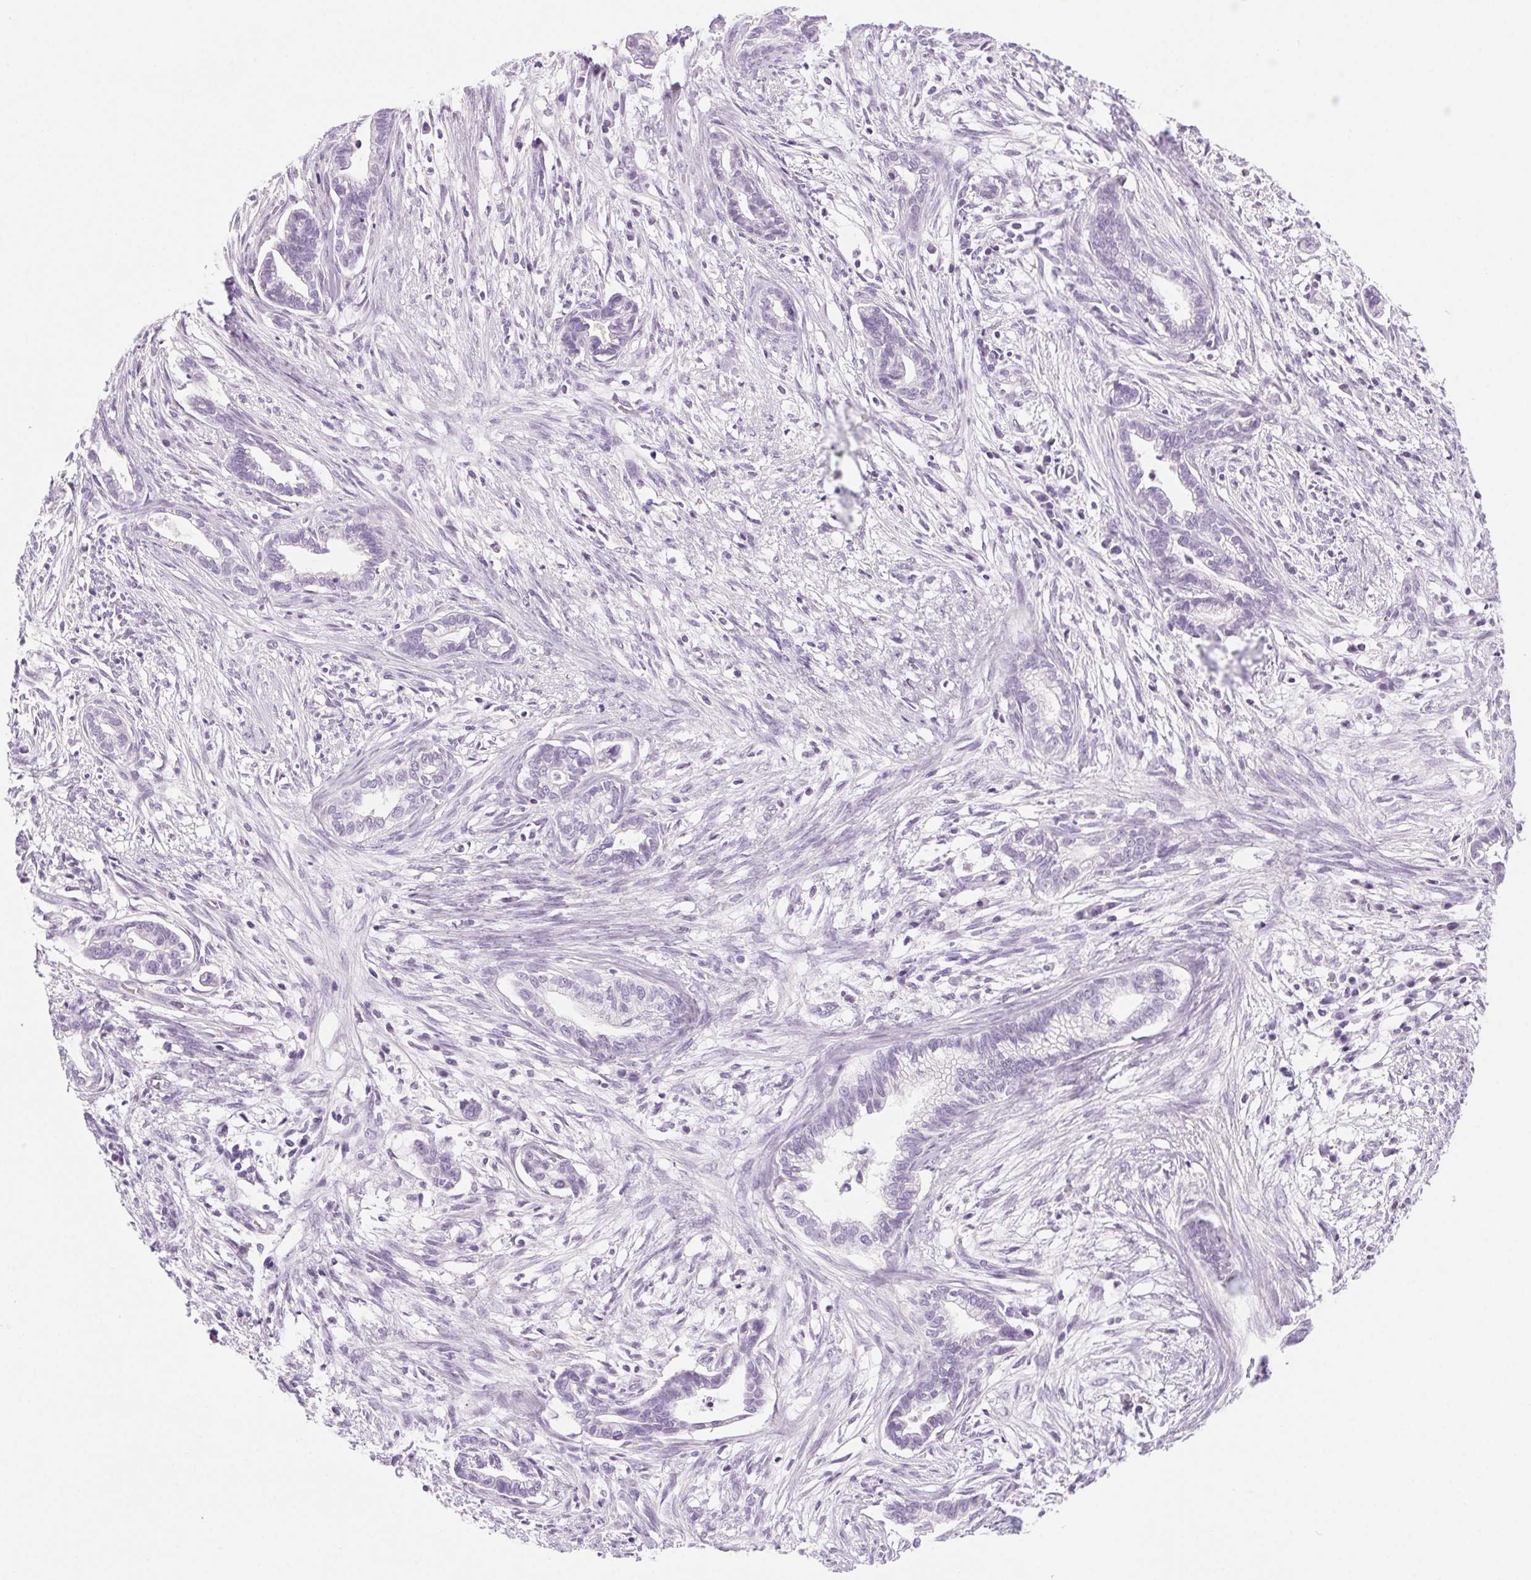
{"staining": {"intensity": "negative", "quantity": "none", "location": "none"}, "tissue": "cervical cancer", "cell_type": "Tumor cells", "image_type": "cancer", "snomed": [{"axis": "morphology", "description": "Adenocarcinoma, NOS"}, {"axis": "topography", "description": "Cervix"}], "caption": "Protein analysis of cervical adenocarcinoma exhibits no significant staining in tumor cells.", "gene": "LRP2", "patient": {"sex": "female", "age": 62}}